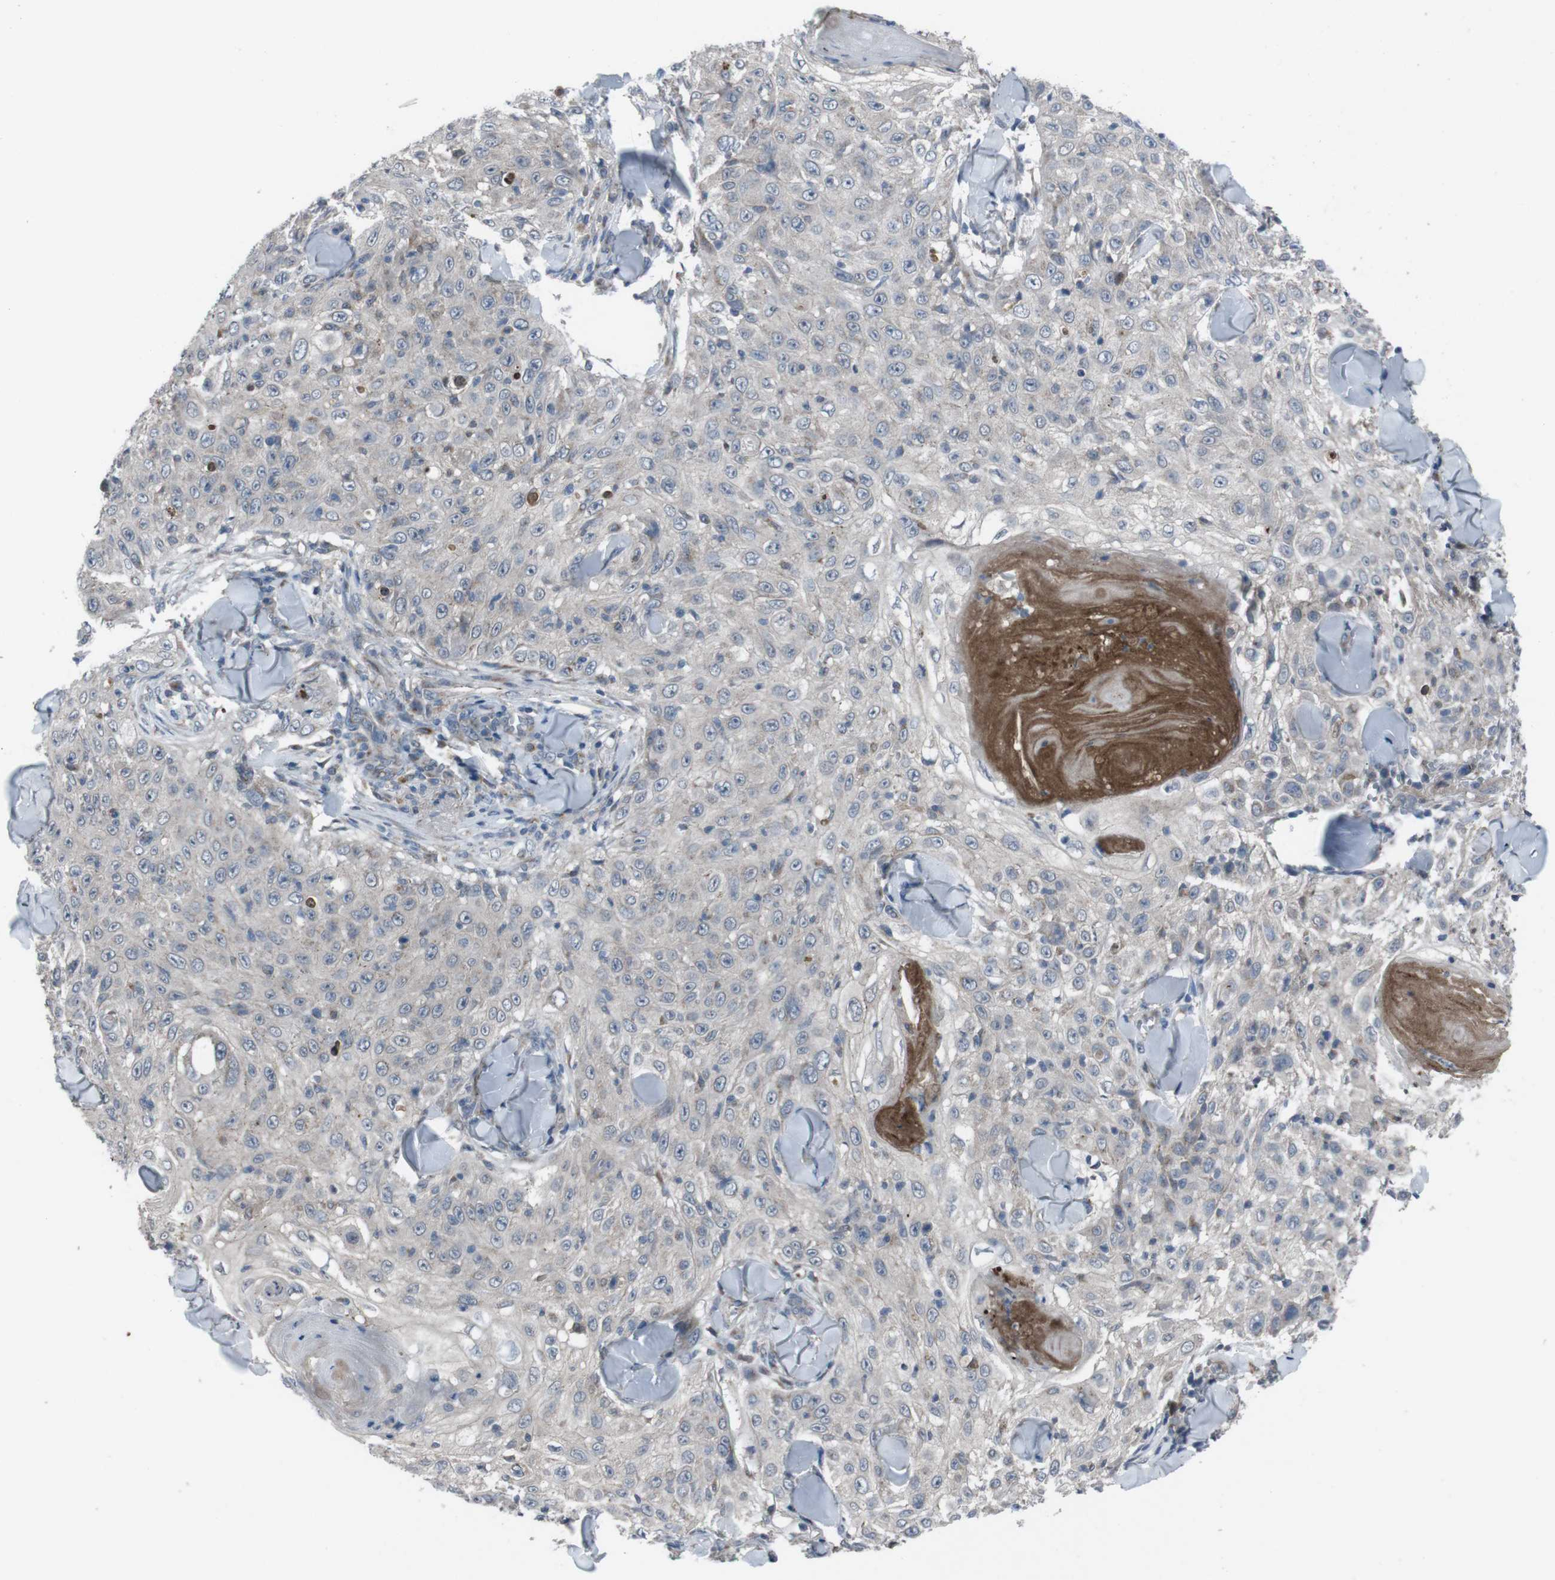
{"staining": {"intensity": "negative", "quantity": "none", "location": "none"}, "tissue": "skin cancer", "cell_type": "Tumor cells", "image_type": "cancer", "snomed": [{"axis": "morphology", "description": "Squamous cell carcinoma, NOS"}, {"axis": "topography", "description": "Skin"}], "caption": "Immunohistochemical staining of squamous cell carcinoma (skin) exhibits no significant expression in tumor cells. Nuclei are stained in blue.", "gene": "EFNA5", "patient": {"sex": "male", "age": 86}}